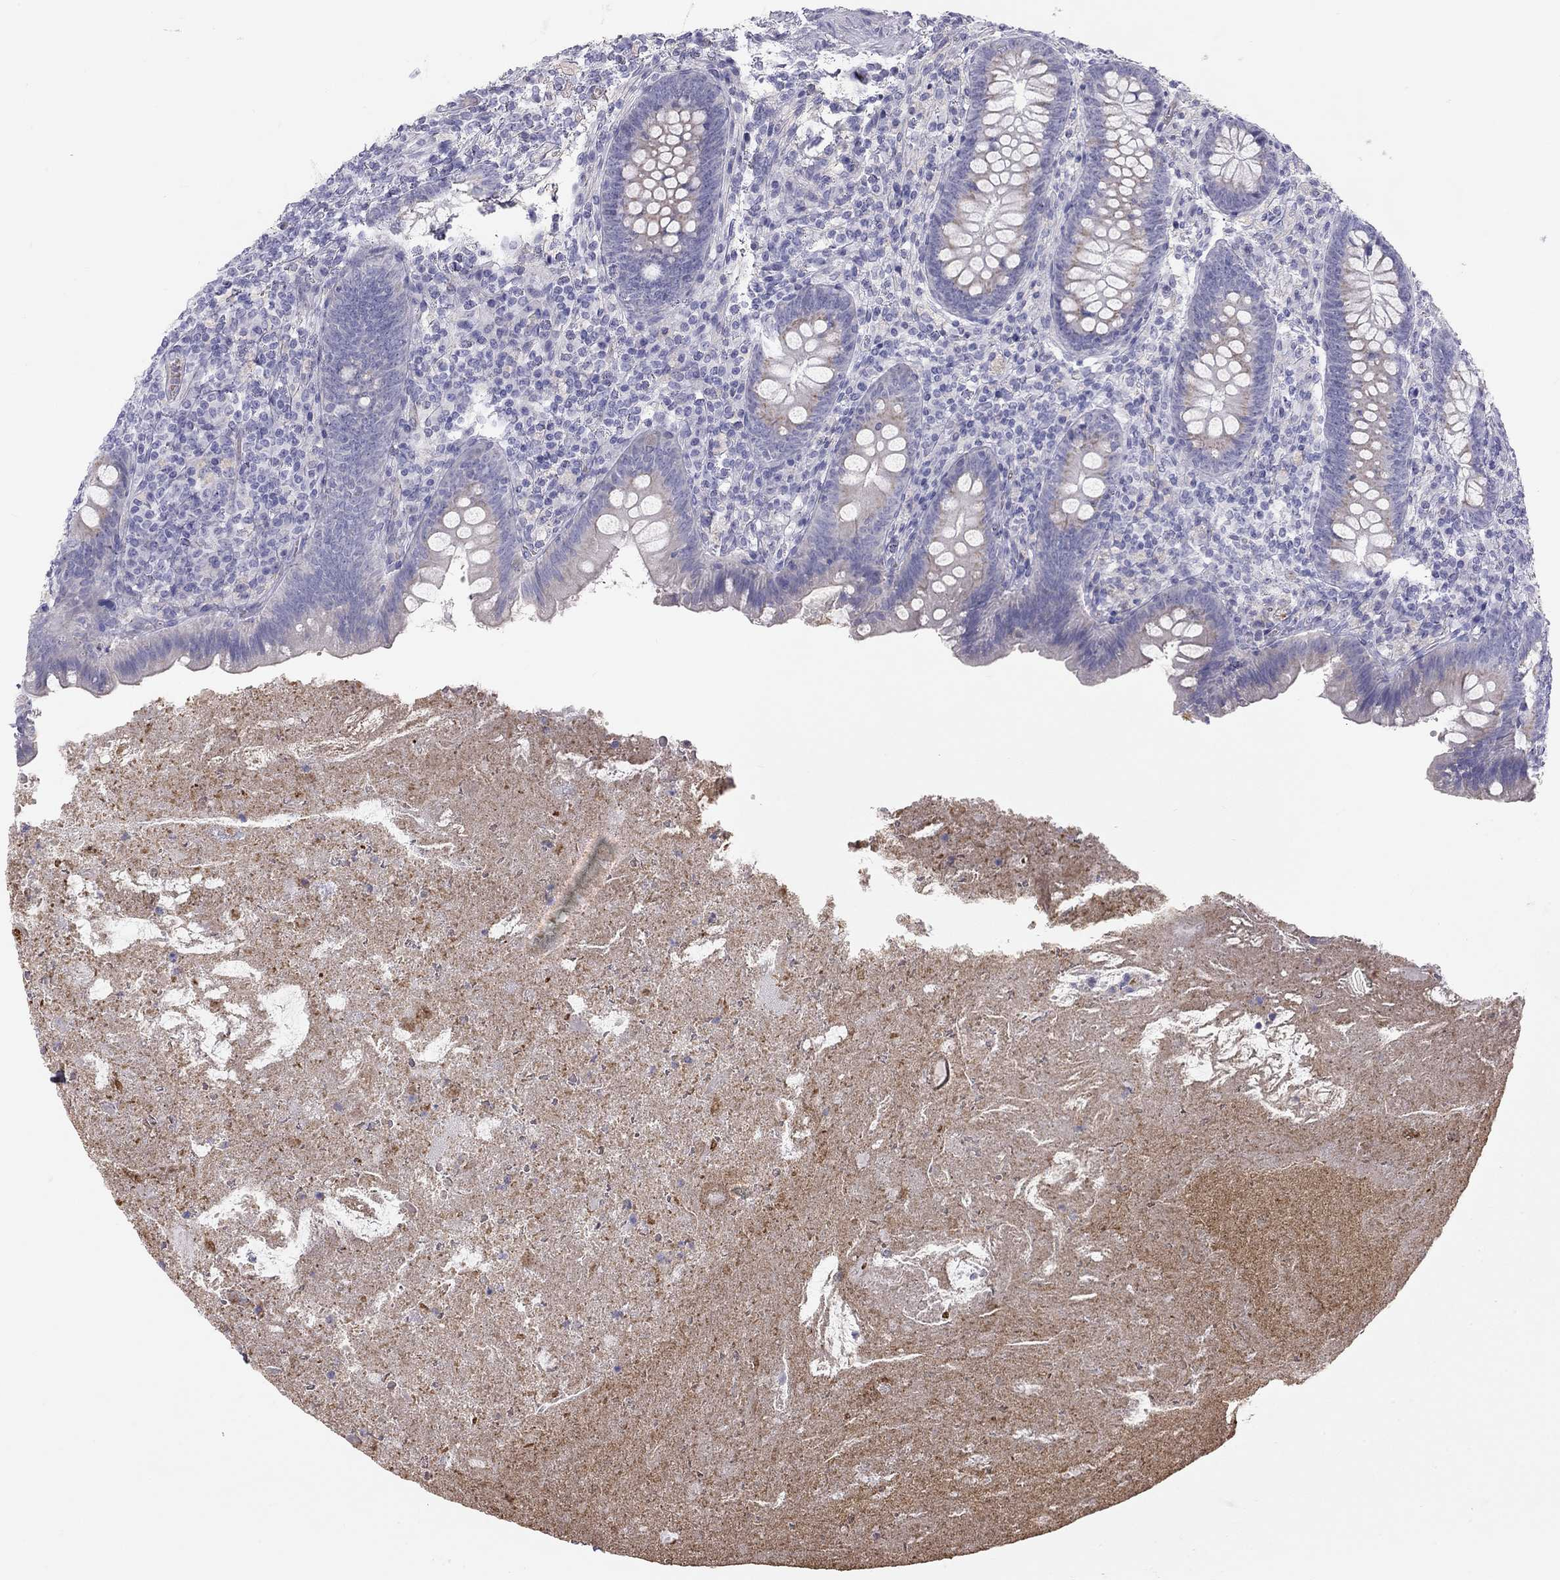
{"staining": {"intensity": "negative", "quantity": "none", "location": "none"}, "tissue": "appendix", "cell_type": "Glandular cells", "image_type": "normal", "snomed": [{"axis": "morphology", "description": "Normal tissue, NOS"}, {"axis": "topography", "description": "Appendix"}], "caption": "High power microscopy histopathology image of an immunohistochemistry (IHC) photomicrograph of benign appendix, revealing no significant staining in glandular cells.", "gene": "TDRD6", "patient": {"sex": "male", "age": 47}}